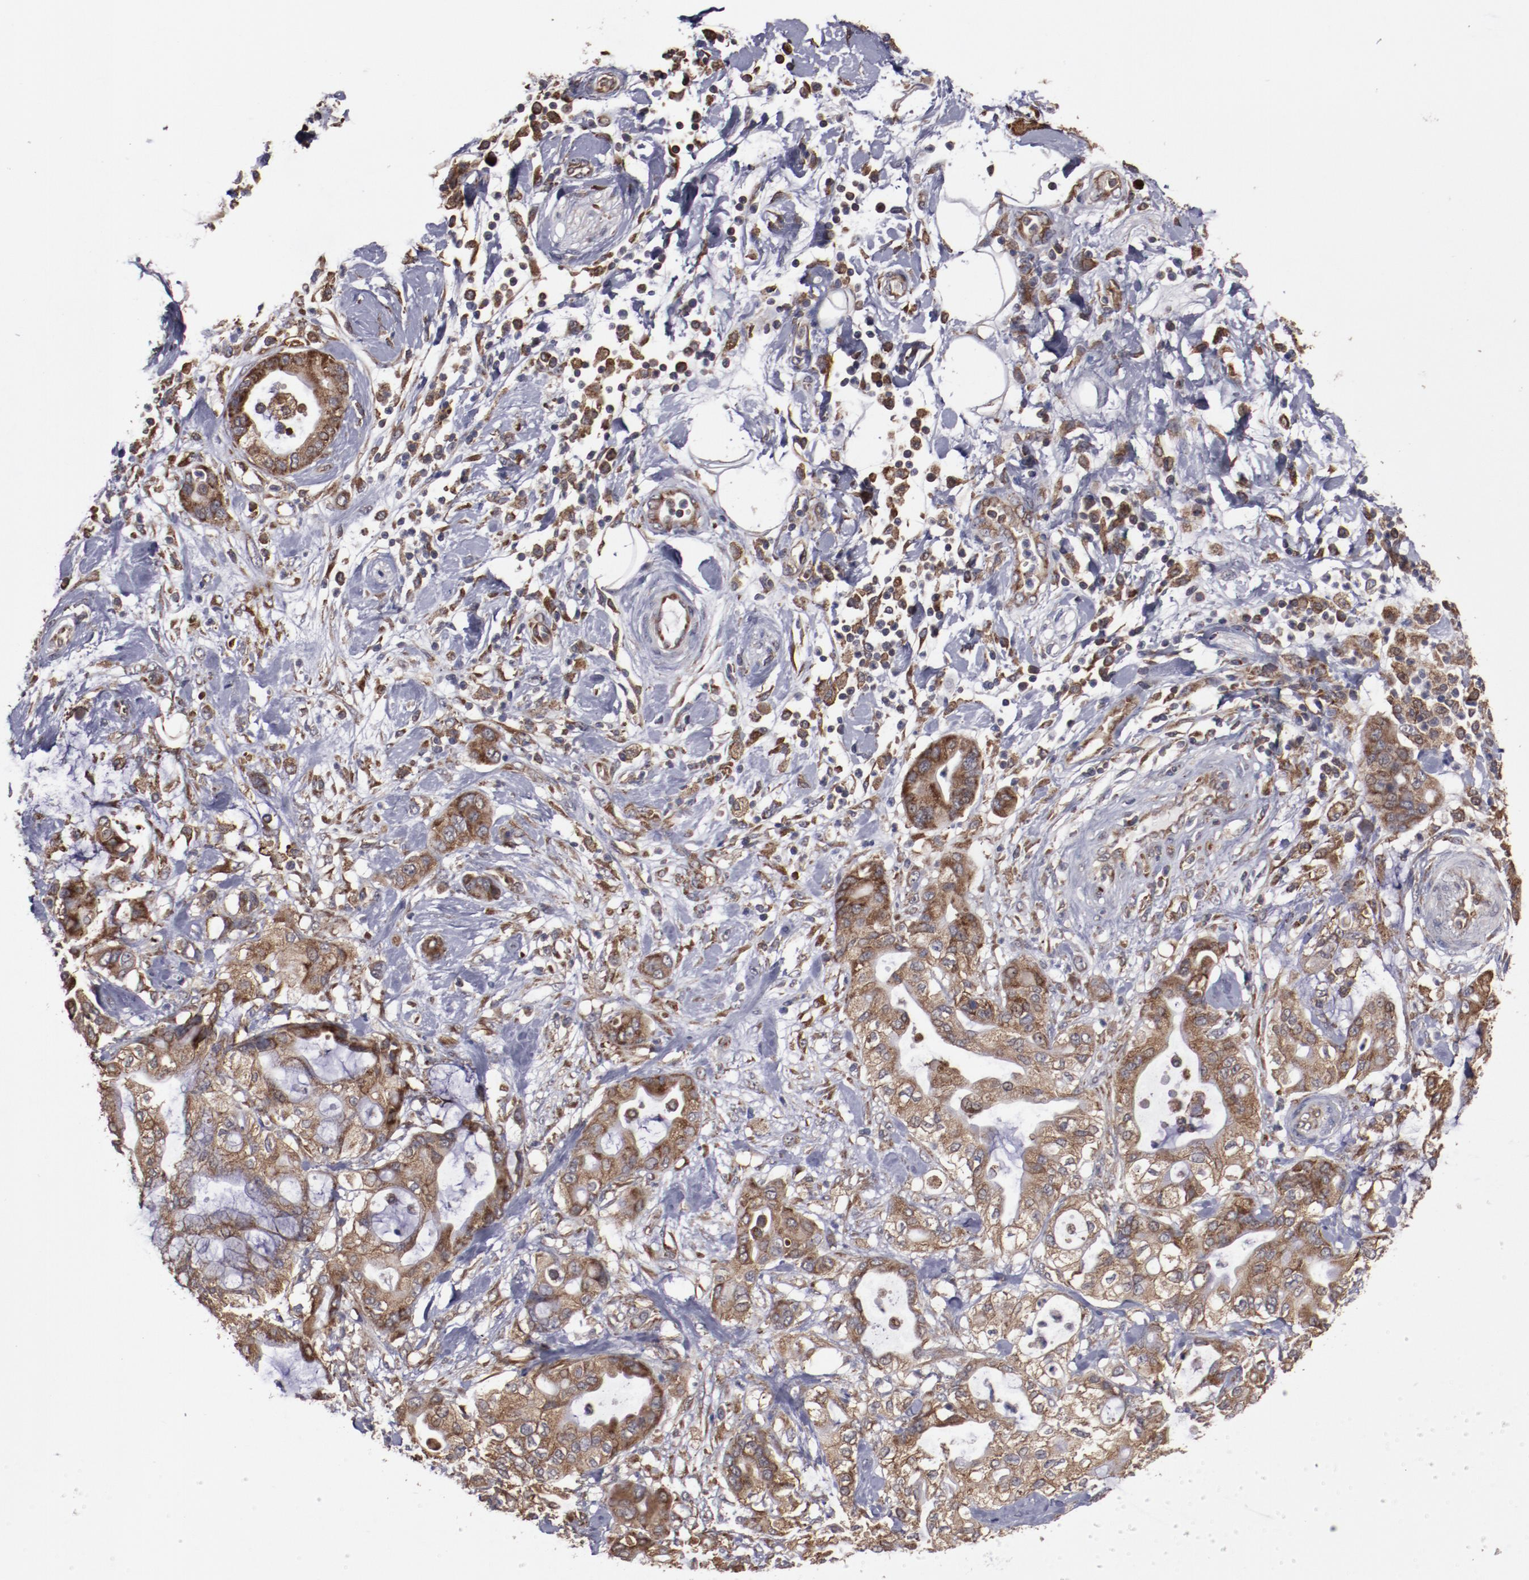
{"staining": {"intensity": "strong", "quantity": ">75%", "location": "cytoplasmic/membranous"}, "tissue": "pancreatic cancer", "cell_type": "Tumor cells", "image_type": "cancer", "snomed": [{"axis": "morphology", "description": "Adenocarcinoma, NOS"}, {"axis": "morphology", "description": "Adenocarcinoma, metastatic, NOS"}, {"axis": "topography", "description": "Lymph node"}, {"axis": "topography", "description": "Pancreas"}, {"axis": "topography", "description": "Duodenum"}], "caption": "The photomicrograph displays a brown stain indicating the presence of a protein in the cytoplasmic/membranous of tumor cells in pancreatic cancer.", "gene": "RPS4Y1", "patient": {"sex": "female", "age": 64}}